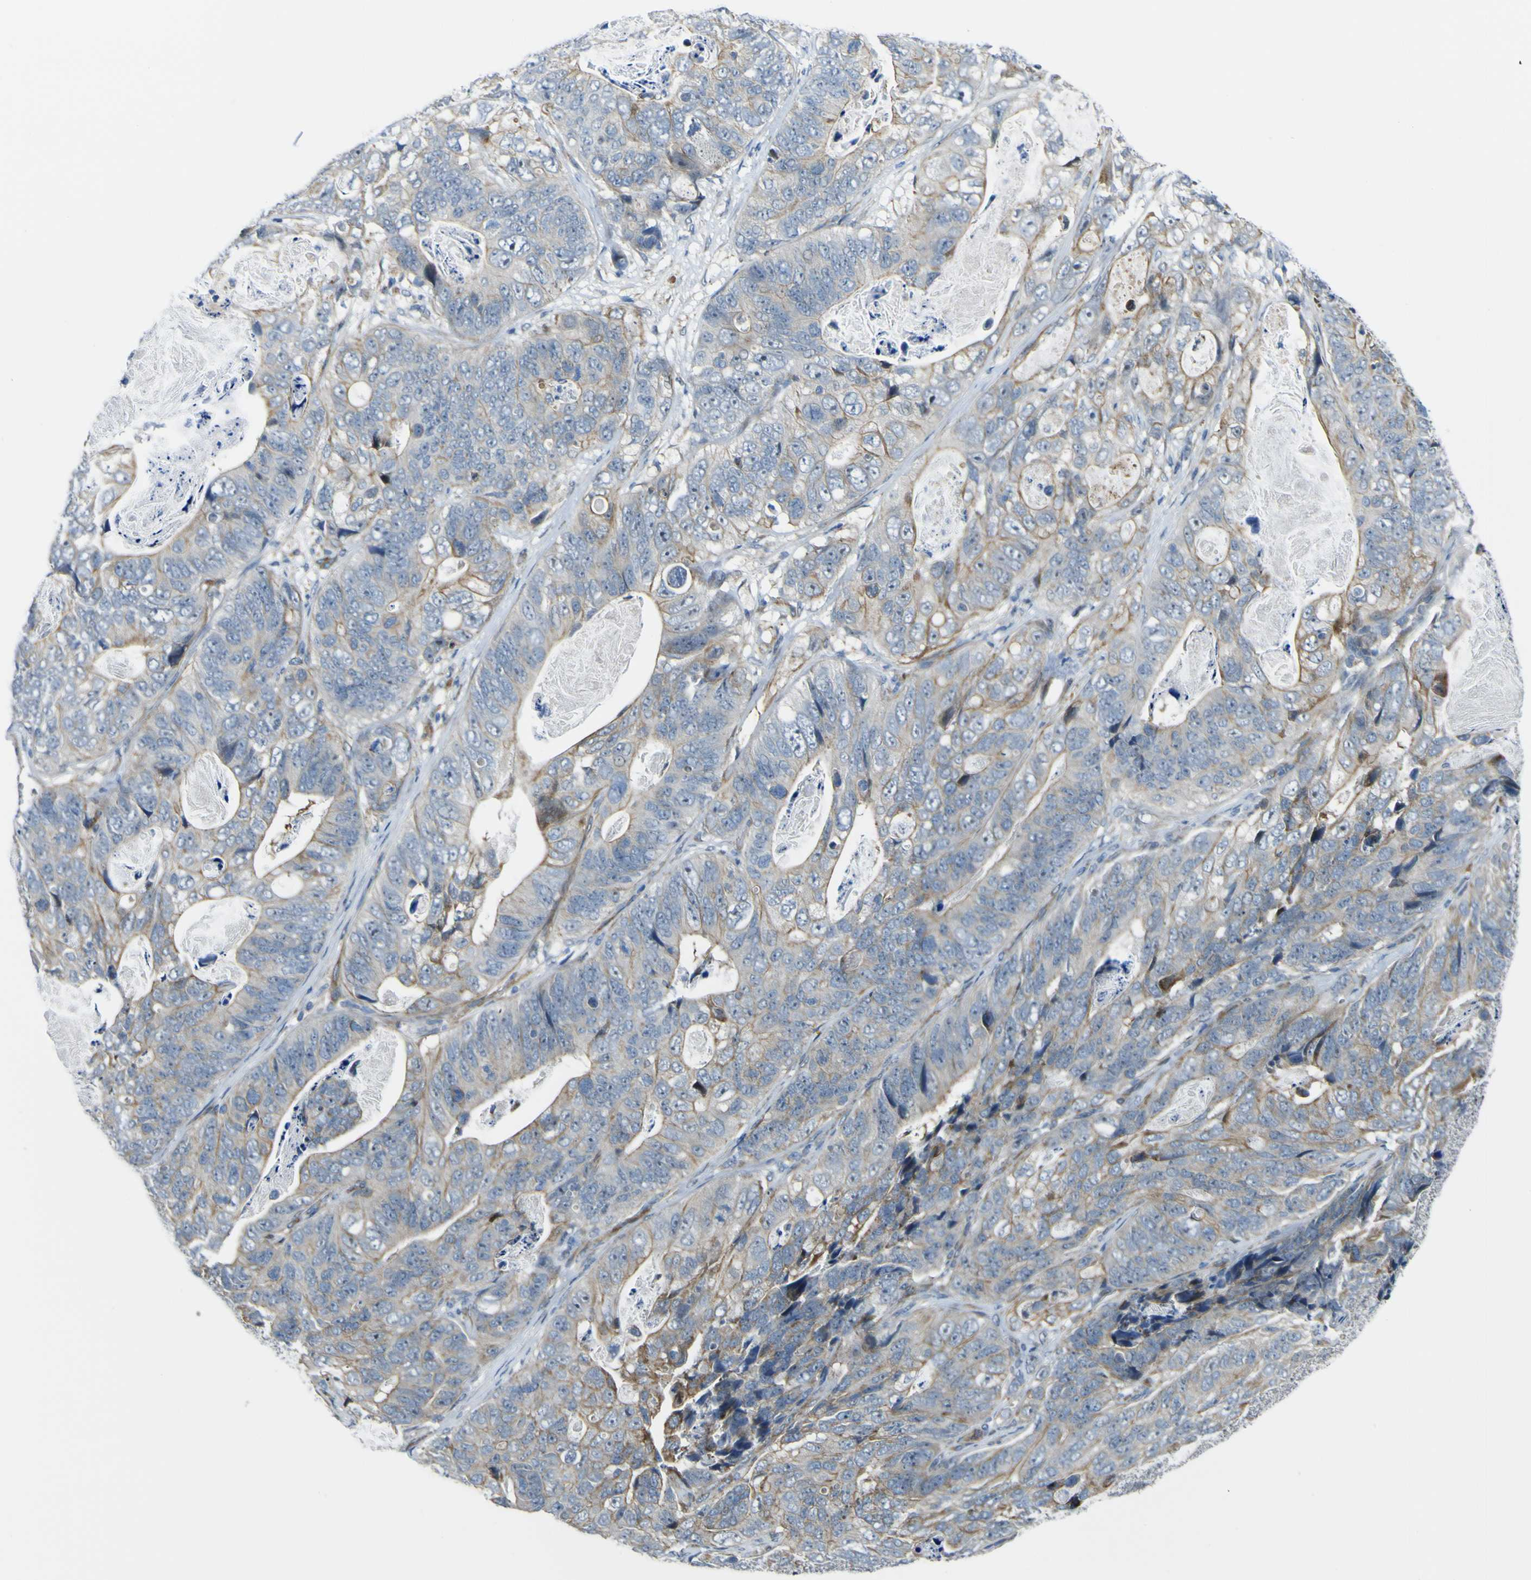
{"staining": {"intensity": "moderate", "quantity": "25%-75%", "location": "cytoplasmic/membranous"}, "tissue": "stomach cancer", "cell_type": "Tumor cells", "image_type": "cancer", "snomed": [{"axis": "morphology", "description": "Adenocarcinoma, NOS"}, {"axis": "topography", "description": "Stomach"}], "caption": "Stomach cancer (adenocarcinoma) stained for a protein demonstrates moderate cytoplasmic/membranous positivity in tumor cells.", "gene": "KDM7A", "patient": {"sex": "female", "age": 89}}